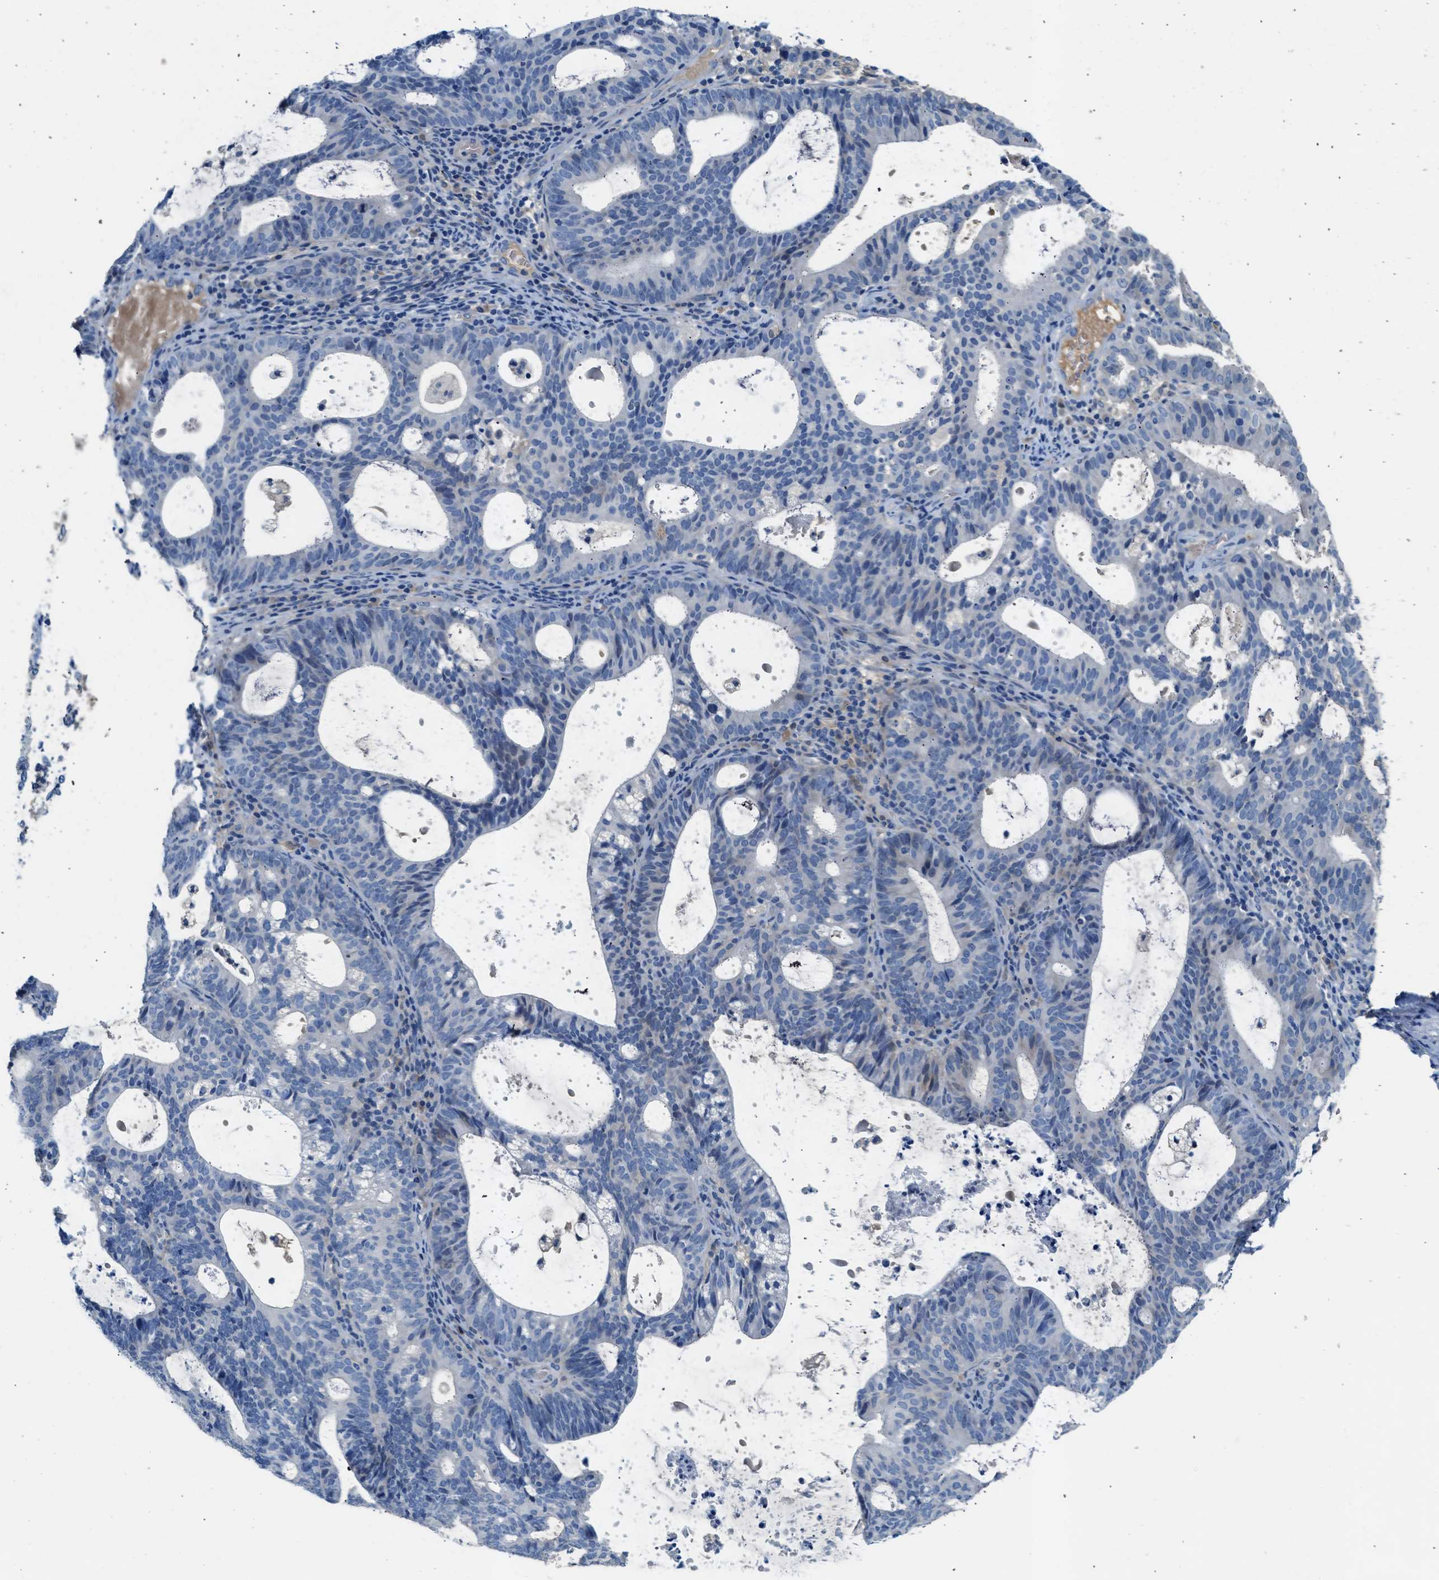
{"staining": {"intensity": "negative", "quantity": "none", "location": "none"}, "tissue": "endometrial cancer", "cell_type": "Tumor cells", "image_type": "cancer", "snomed": [{"axis": "morphology", "description": "Adenocarcinoma, NOS"}, {"axis": "topography", "description": "Uterus"}], "caption": "Protein analysis of endometrial adenocarcinoma shows no significant staining in tumor cells.", "gene": "RWDD2B", "patient": {"sex": "female", "age": 83}}